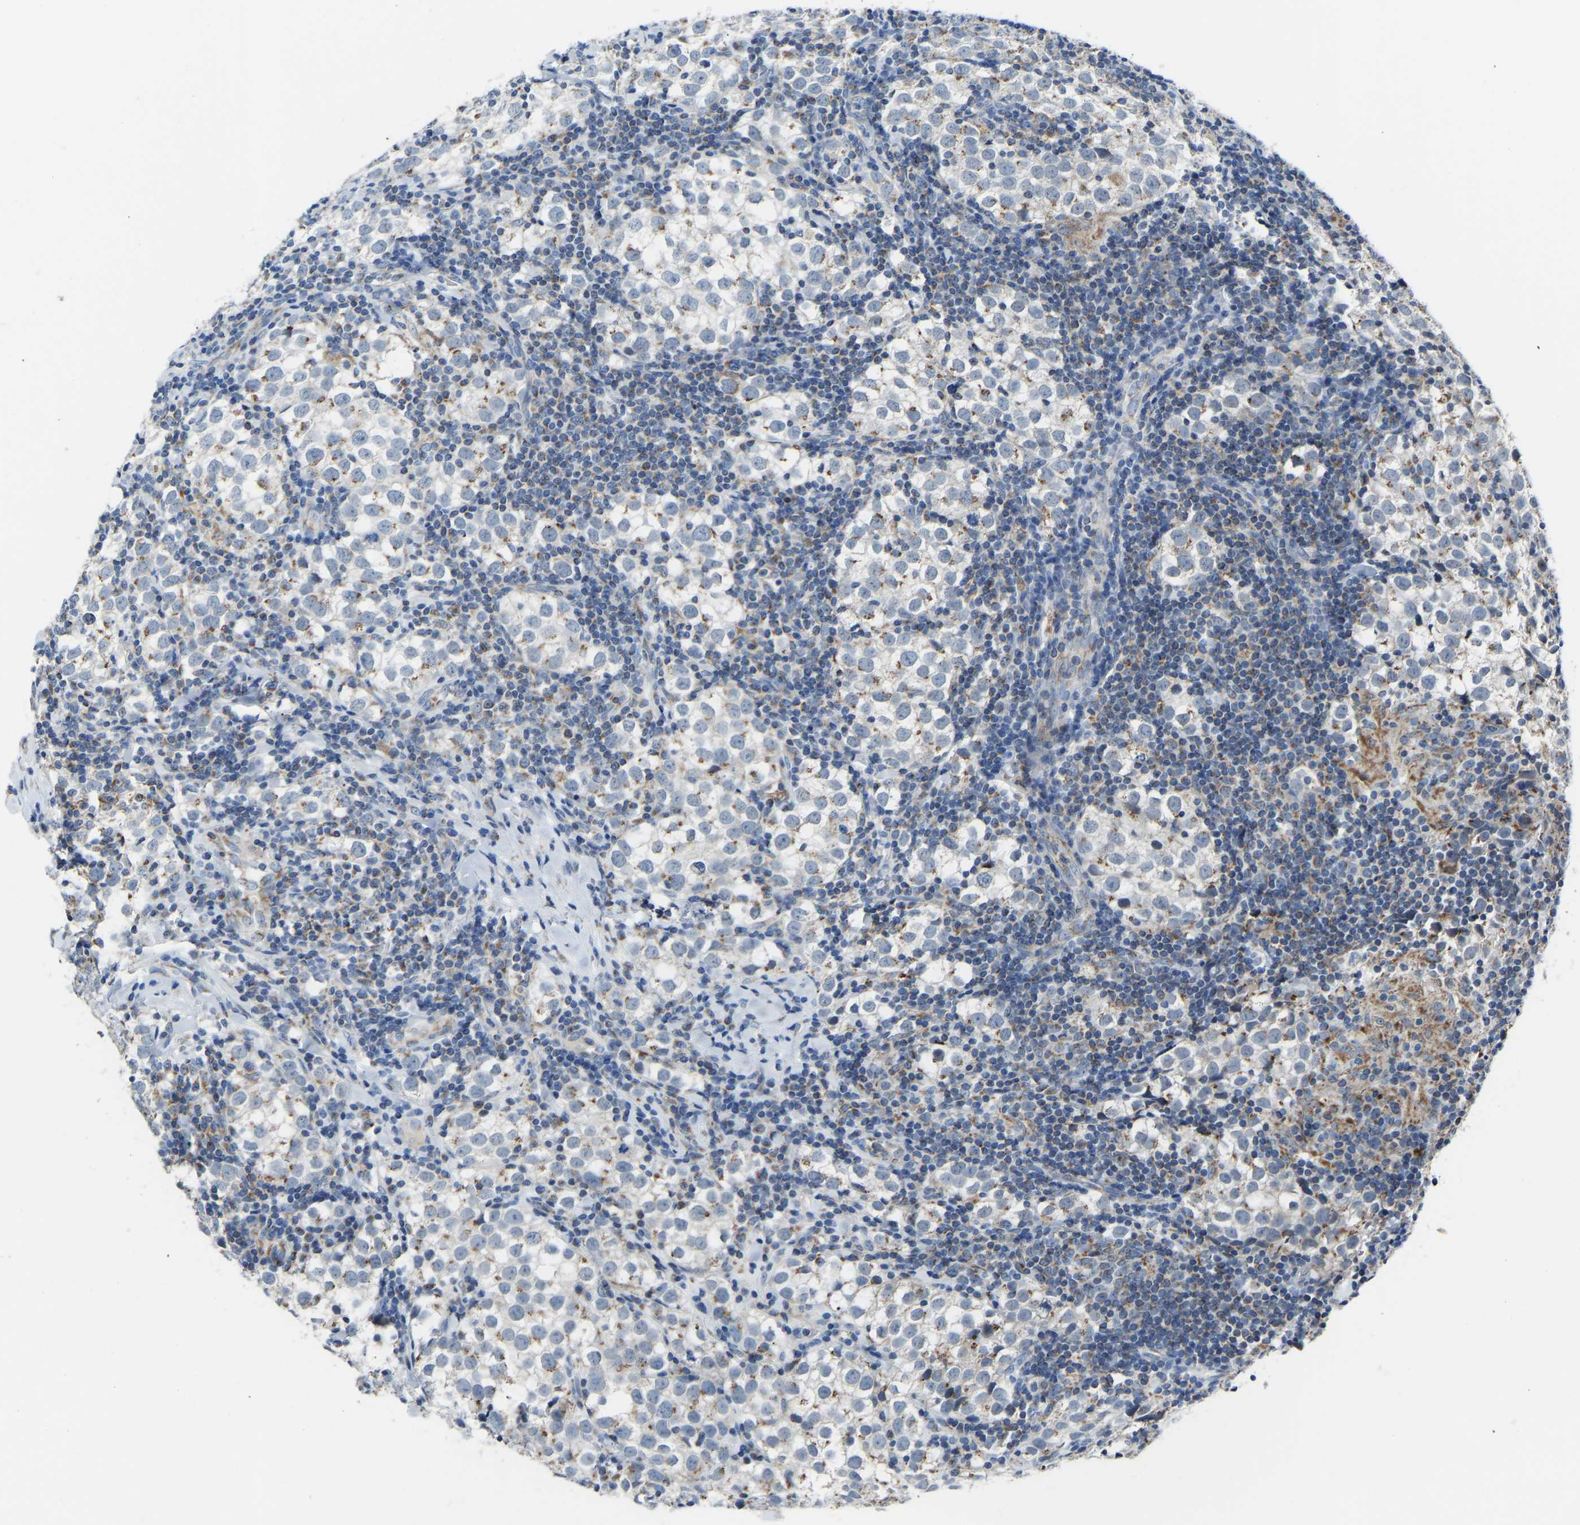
{"staining": {"intensity": "moderate", "quantity": "<25%", "location": "cytoplasmic/membranous"}, "tissue": "testis cancer", "cell_type": "Tumor cells", "image_type": "cancer", "snomed": [{"axis": "morphology", "description": "Seminoma, NOS"}, {"axis": "morphology", "description": "Carcinoma, Embryonal, NOS"}, {"axis": "topography", "description": "Testis"}], "caption": "Immunohistochemical staining of human seminoma (testis) displays low levels of moderate cytoplasmic/membranous protein expression in about <25% of tumor cells. The protein of interest is shown in brown color, while the nuclei are stained blue.", "gene": "CANT1", "patient": {"sex": "male", "age": 36}}